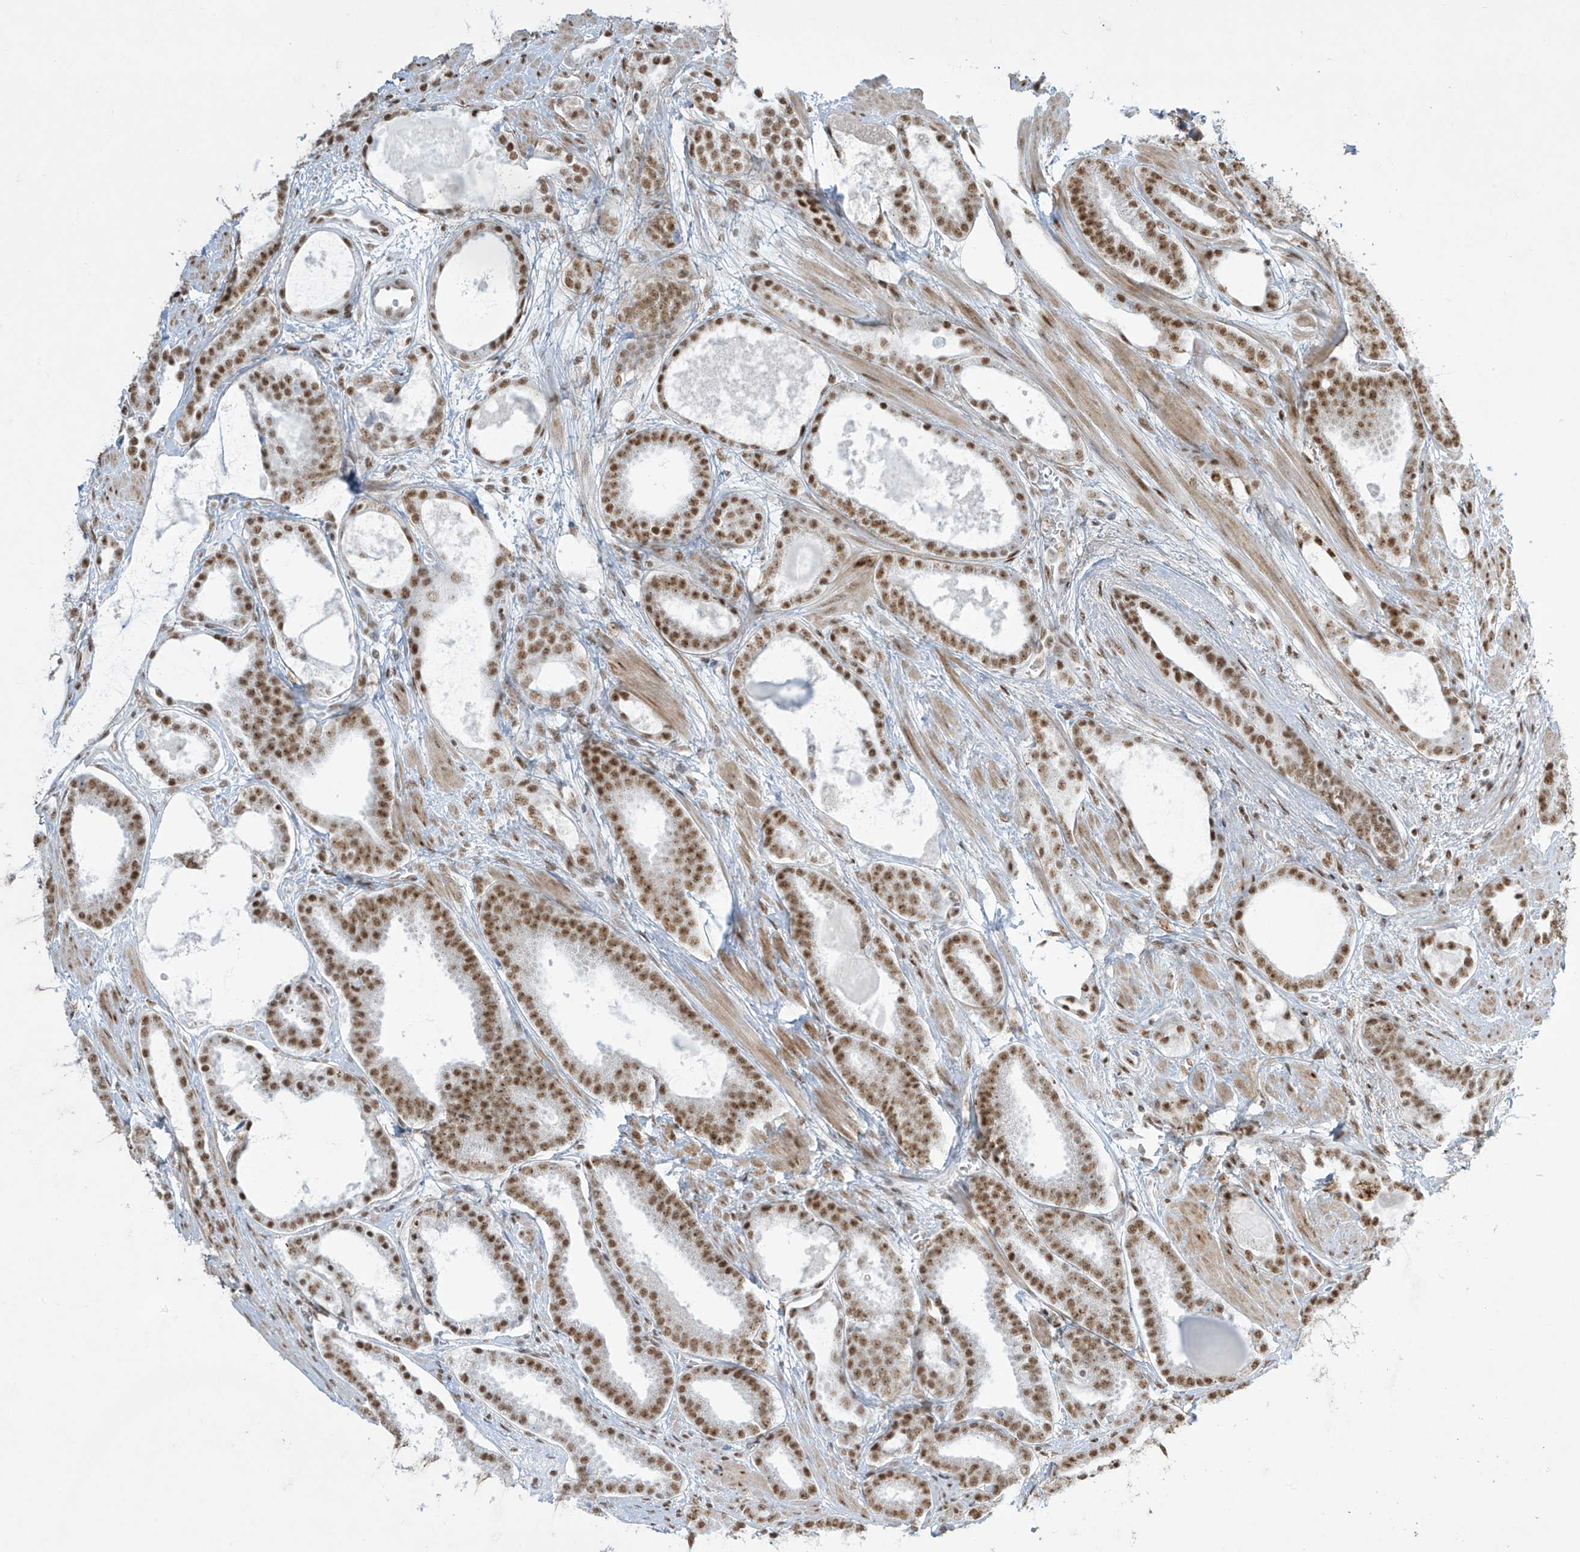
{"staining": {"intensity": "moderate", "quantity": ">75%", "location": "nuclear"}, "tissue": "prostate cancer", "cell_type": "Tumor cells", "image_type": "cancer", "snomed": [{"axis": "morphology", "description": "Adenocarcinoma, High grade"}, {"axis": "topography", "description": "Prostate"}], "caption": "Immunohistochemical staining of human prostate cancer reveals medium levels of moderate nuclear staining in about >75% of tumor cells.", "gene": "MS4A6A", "patient": {"sex": "male", "age": 60}}